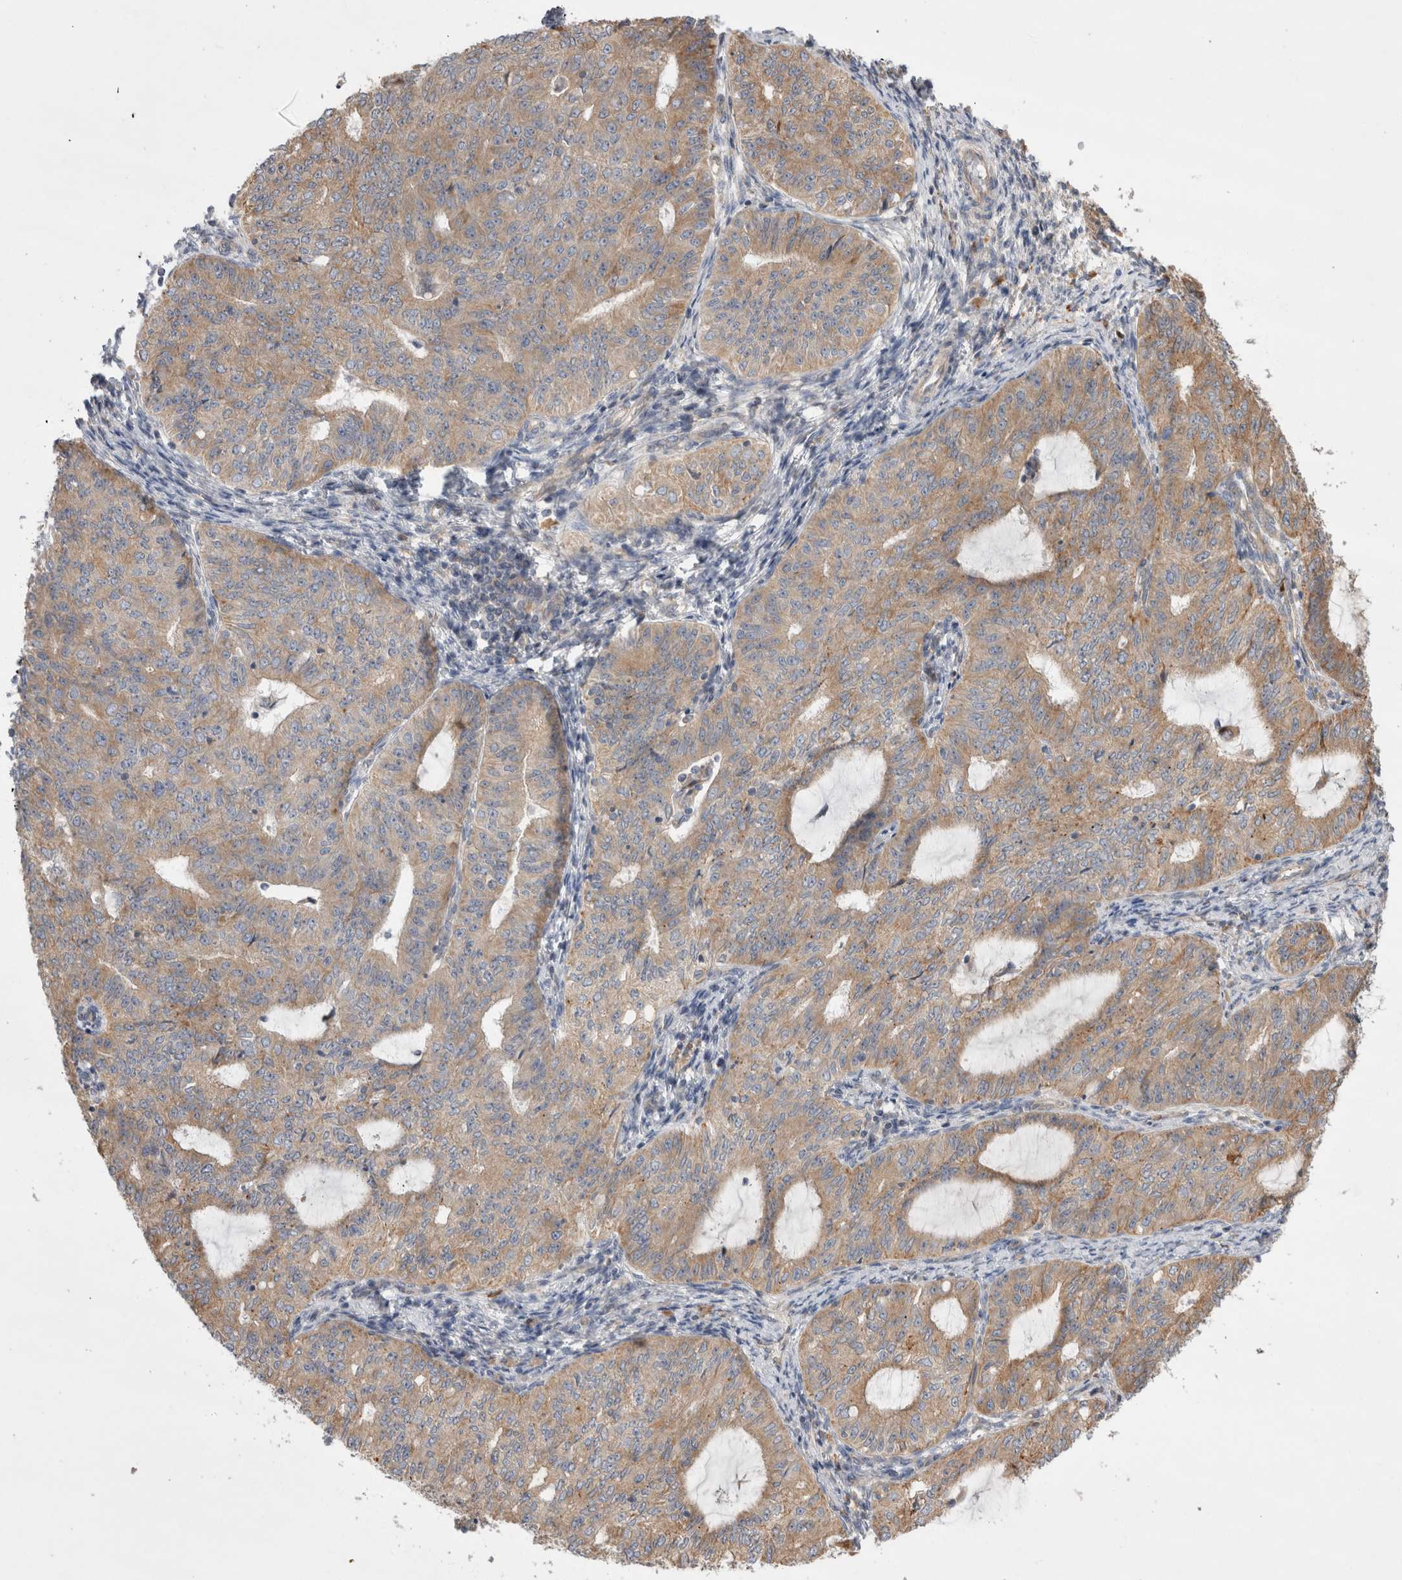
{"staining": {"intensity": "weak", "quantity": ">75%", "location": "cytoplasmic/membranous"}, "tissue": "endometrial cancer", "cell_type": "Tumor cells", "image_type": "cancer", "snomed": [{"axis": "morphology", "description": "Adenocarcinoma, NOS"}, {"axis": "topography", "description": "Endometrium"}], "caption": "This is an image of IHC staining of endometrial cancer (adenocarcinoma), which shows weak expression in the cytoplasmic/membranous of tumor cells.", "gene": "PDCD10", "patient": {"sex": "female", "age": 32}}